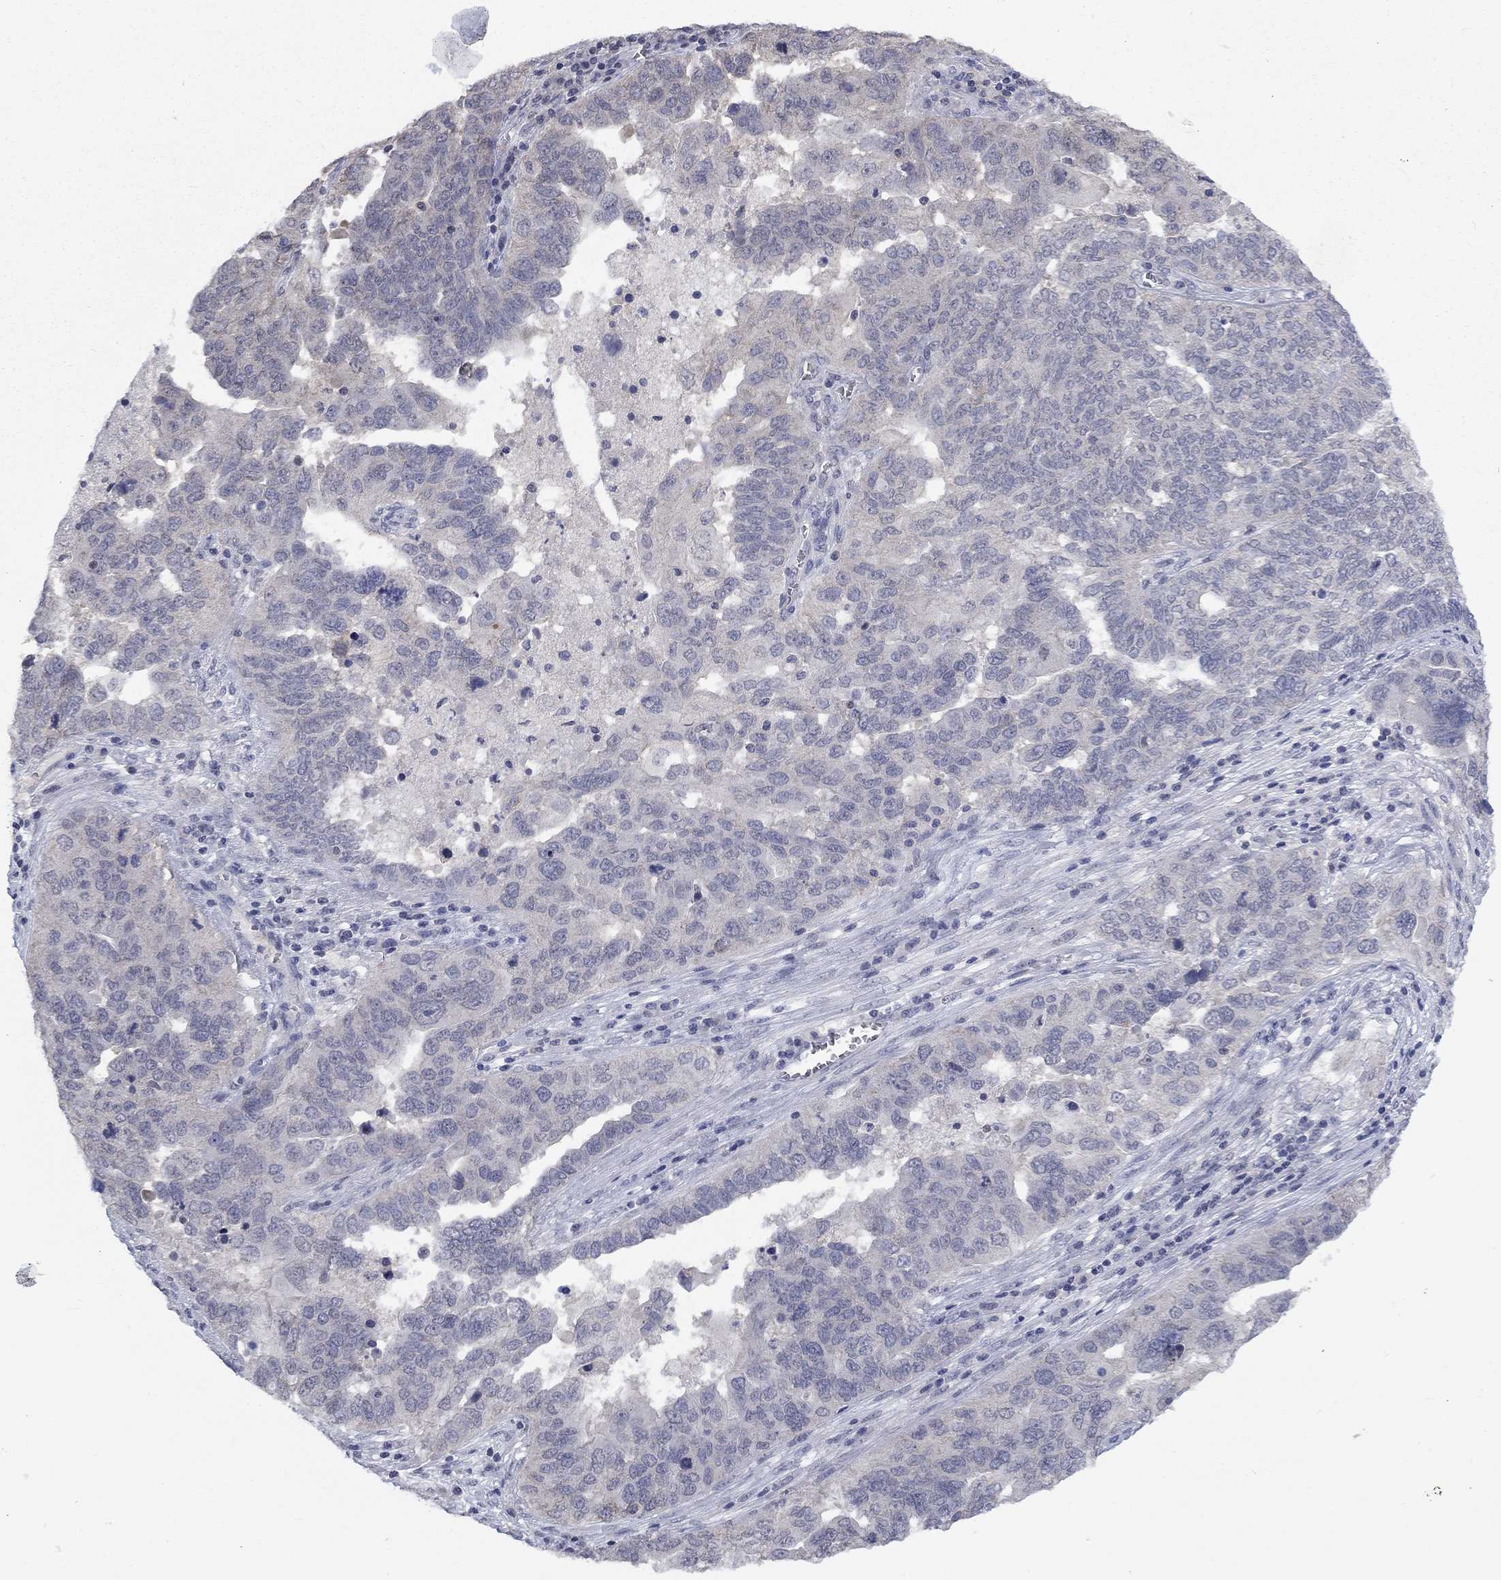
{"staining": {"intensity": "negative", "quantity": "none", "location": "none"}, "tissue": "ovarian cancer", "cell_type": "Tumor cells", "image_type": "cancer", "snomed": [{"axis": "morphology", "description": "Carcinoma, endometroid"}, {"axis": "topography", "description": "Soft tissue"}, {"axis": "topography", "description": "Ovary"}], "caption": "Tumor cells show no significant positivity in ovarian cancer. Nuclei are stained in blue.", "gene": "SPATA33", "patient": {"sex": "female", "age": 52}}